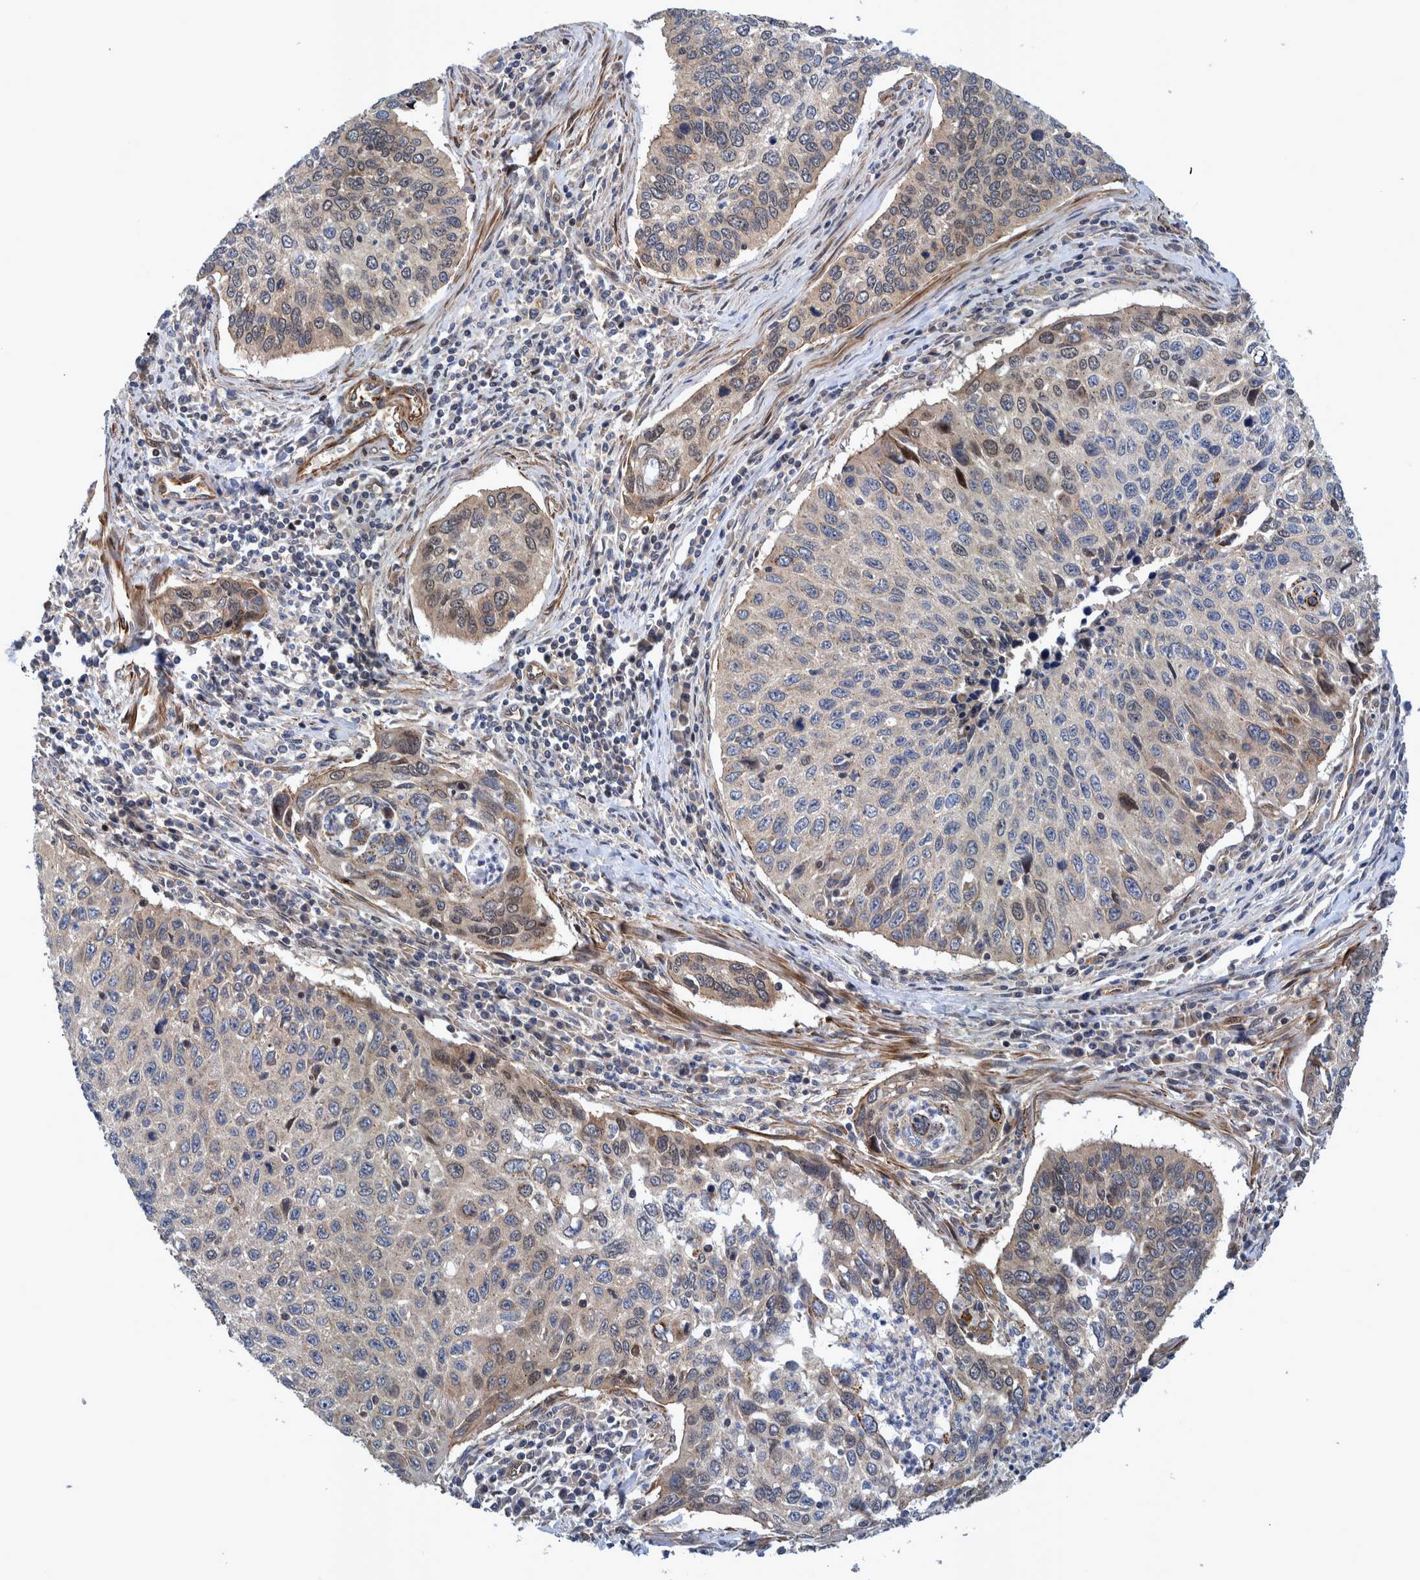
{"staining": {"intensity": "weak", "quantity": ">75%", "location": "cytoplasmic/membranous"}, "tissue": "cervical cancer", "cell_type": "Tumor cells", "image_type": "cancer", "snomed": [{"axis": "morphology", "description": "Squamous cell carcinoma, NOS"}, {"axis": "topography", "description": "Cervix"}], "caption": "Immunohistochemistry of human cervical squamous cell carcinoma shows low levels of weak cytoplasmic/membranous positivity in approximately >75% of tumor cells.", "gene": "GRPEL2", "patient": {"sex": "female", "age": 53}}